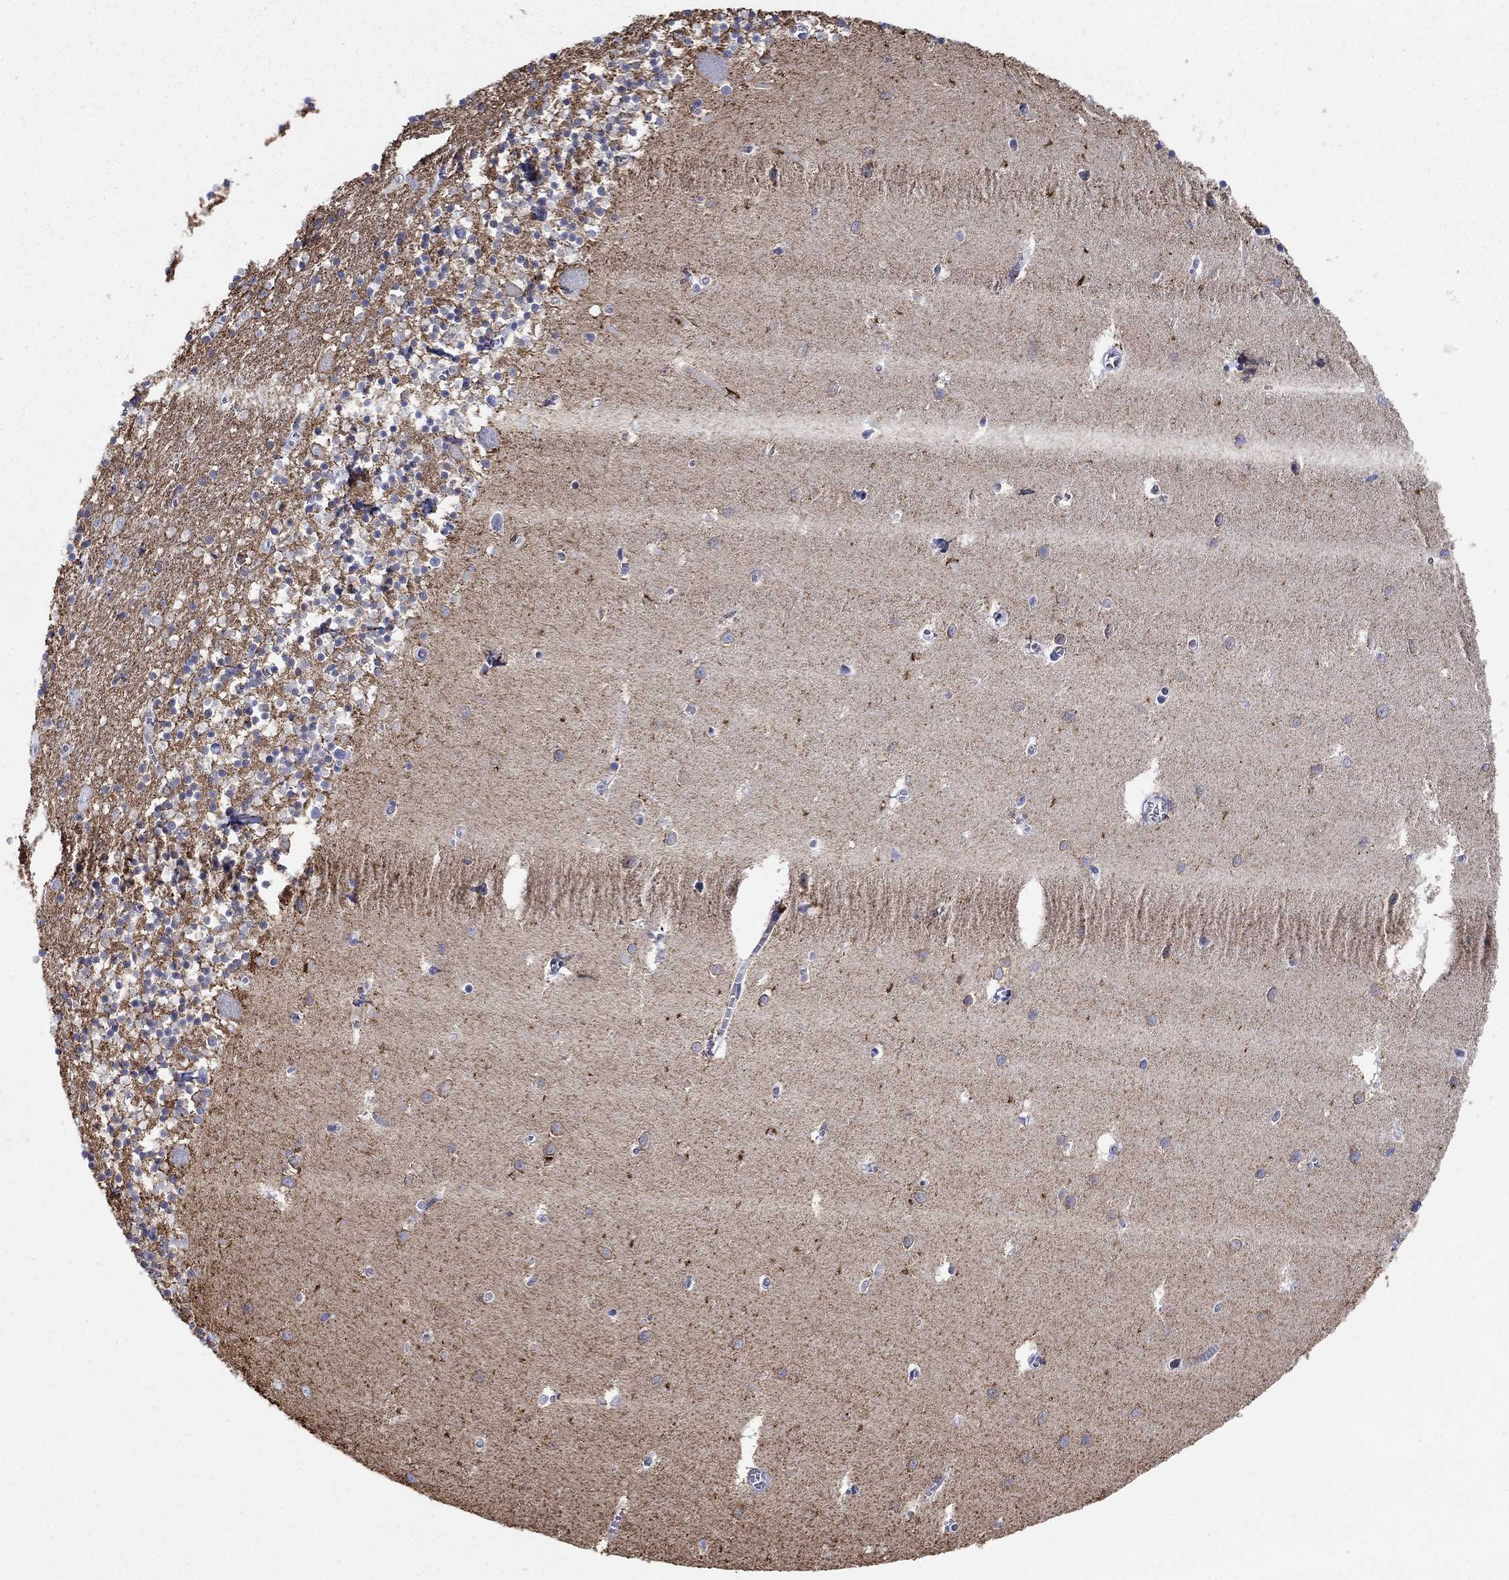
{"staining": {"intensity": "negative", "quantity": "none", "location": "none"}, "tissue": "cerebellum", "cell_type": "Cells in granular layer", "image_type": "normal", "snomed": [{"axis": "morphology", "description": "Normal tissue, NOS"}, {"axis": "topography", "description": "Cerebellum"}], "caption": "Human cerebellum stained for a protein using immunohistochemistry exhibits no staining in cells in granular layer.", "gene": "ATP1B1", "patient": {"sex": "female", "age": 64}}